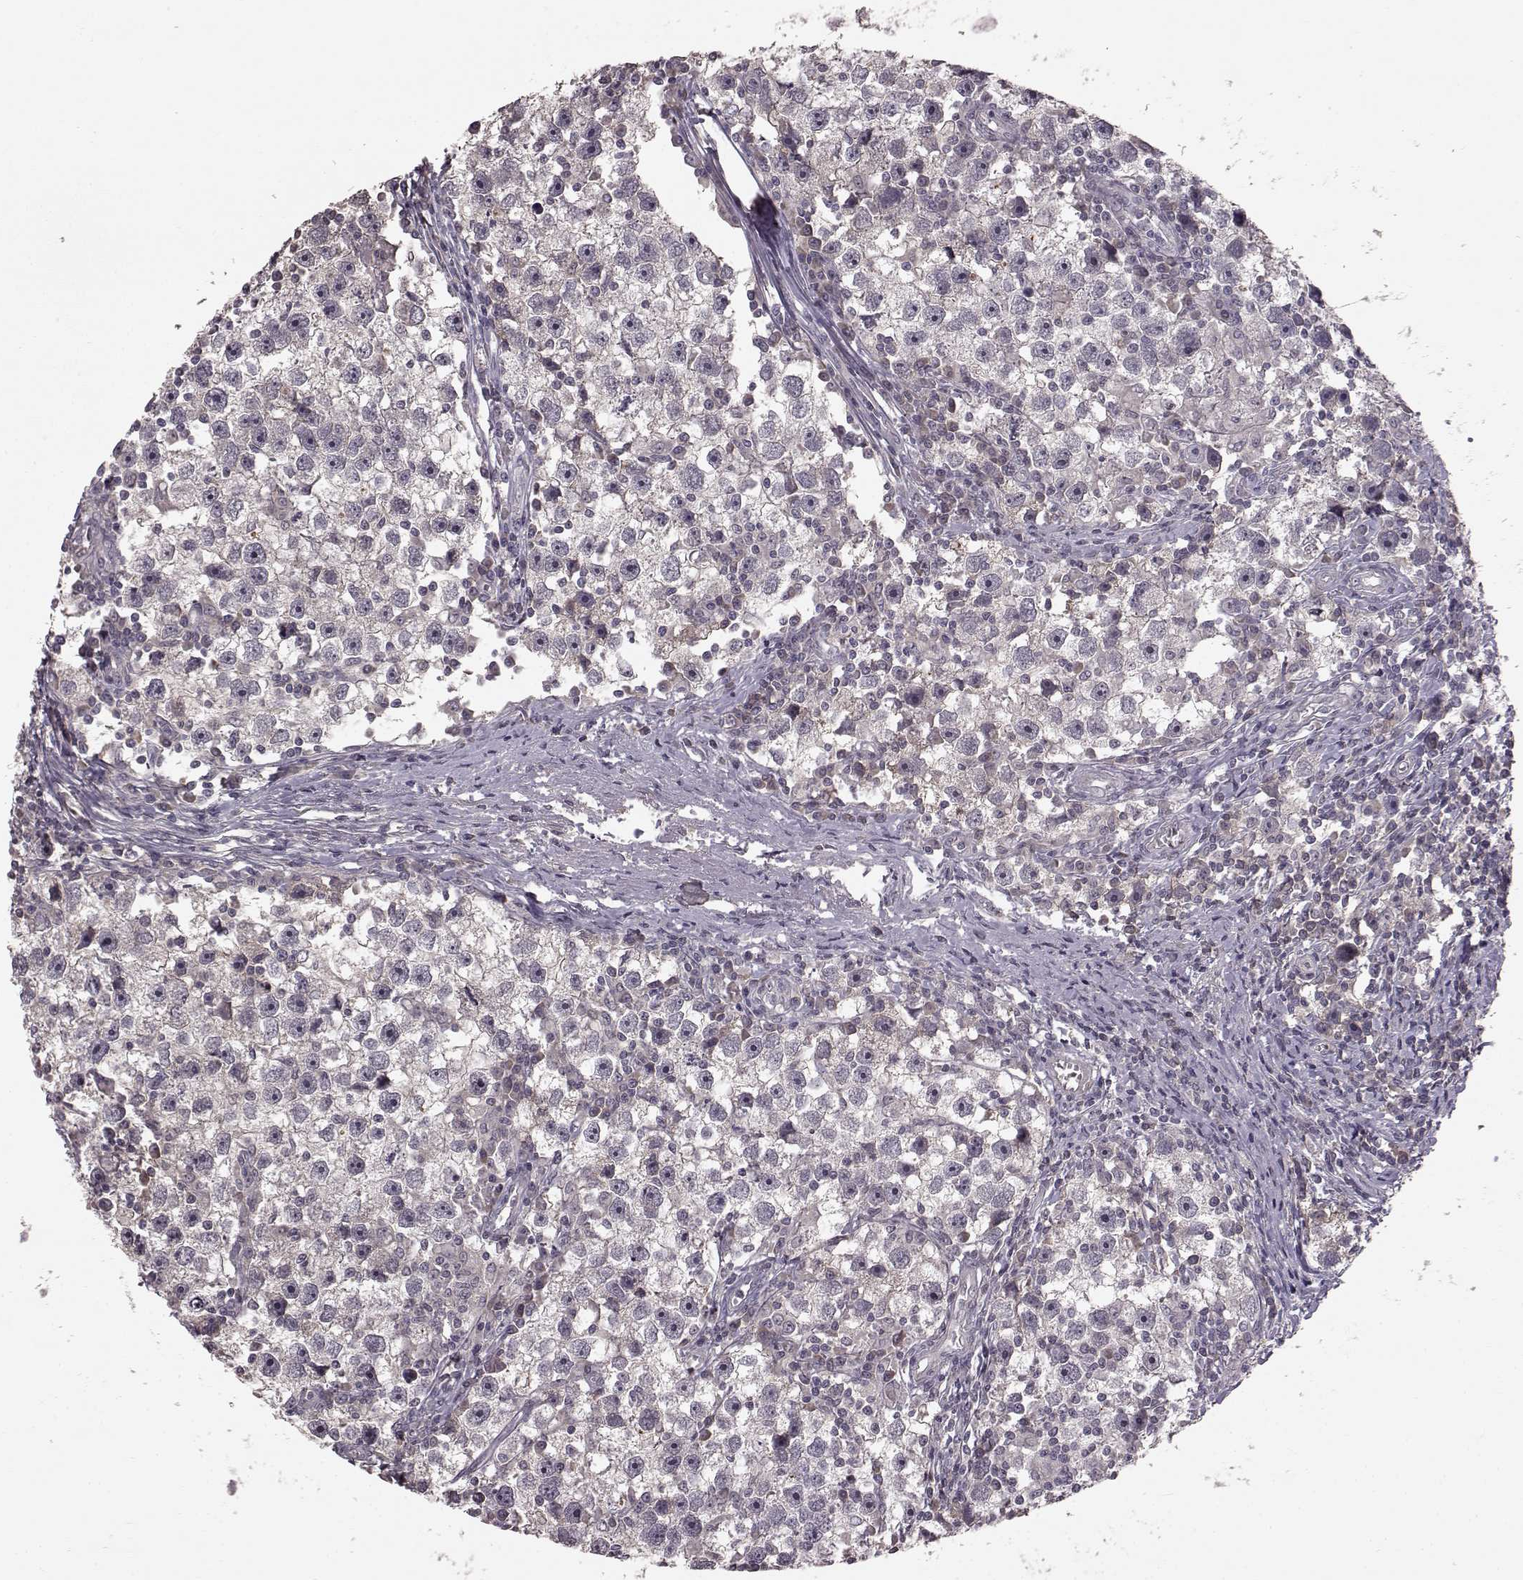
{"staining": {"intensity": "negative", "quantity": "none", "location": "none"}, "tissue": "testis cancer", "cell_type": "Tumor cells", "image_type": "cancer", "snomed": [{"axis": "morphology", "description": "Seminoma, NOS"}, {"axis": "topography", "description": "Testis"}], "caption": "Protein analysis of testis seminoma reveals no significant staining in tumor cells.", "gene": "SLC22A18", "patient": {"sex": "male", "age": 30}}